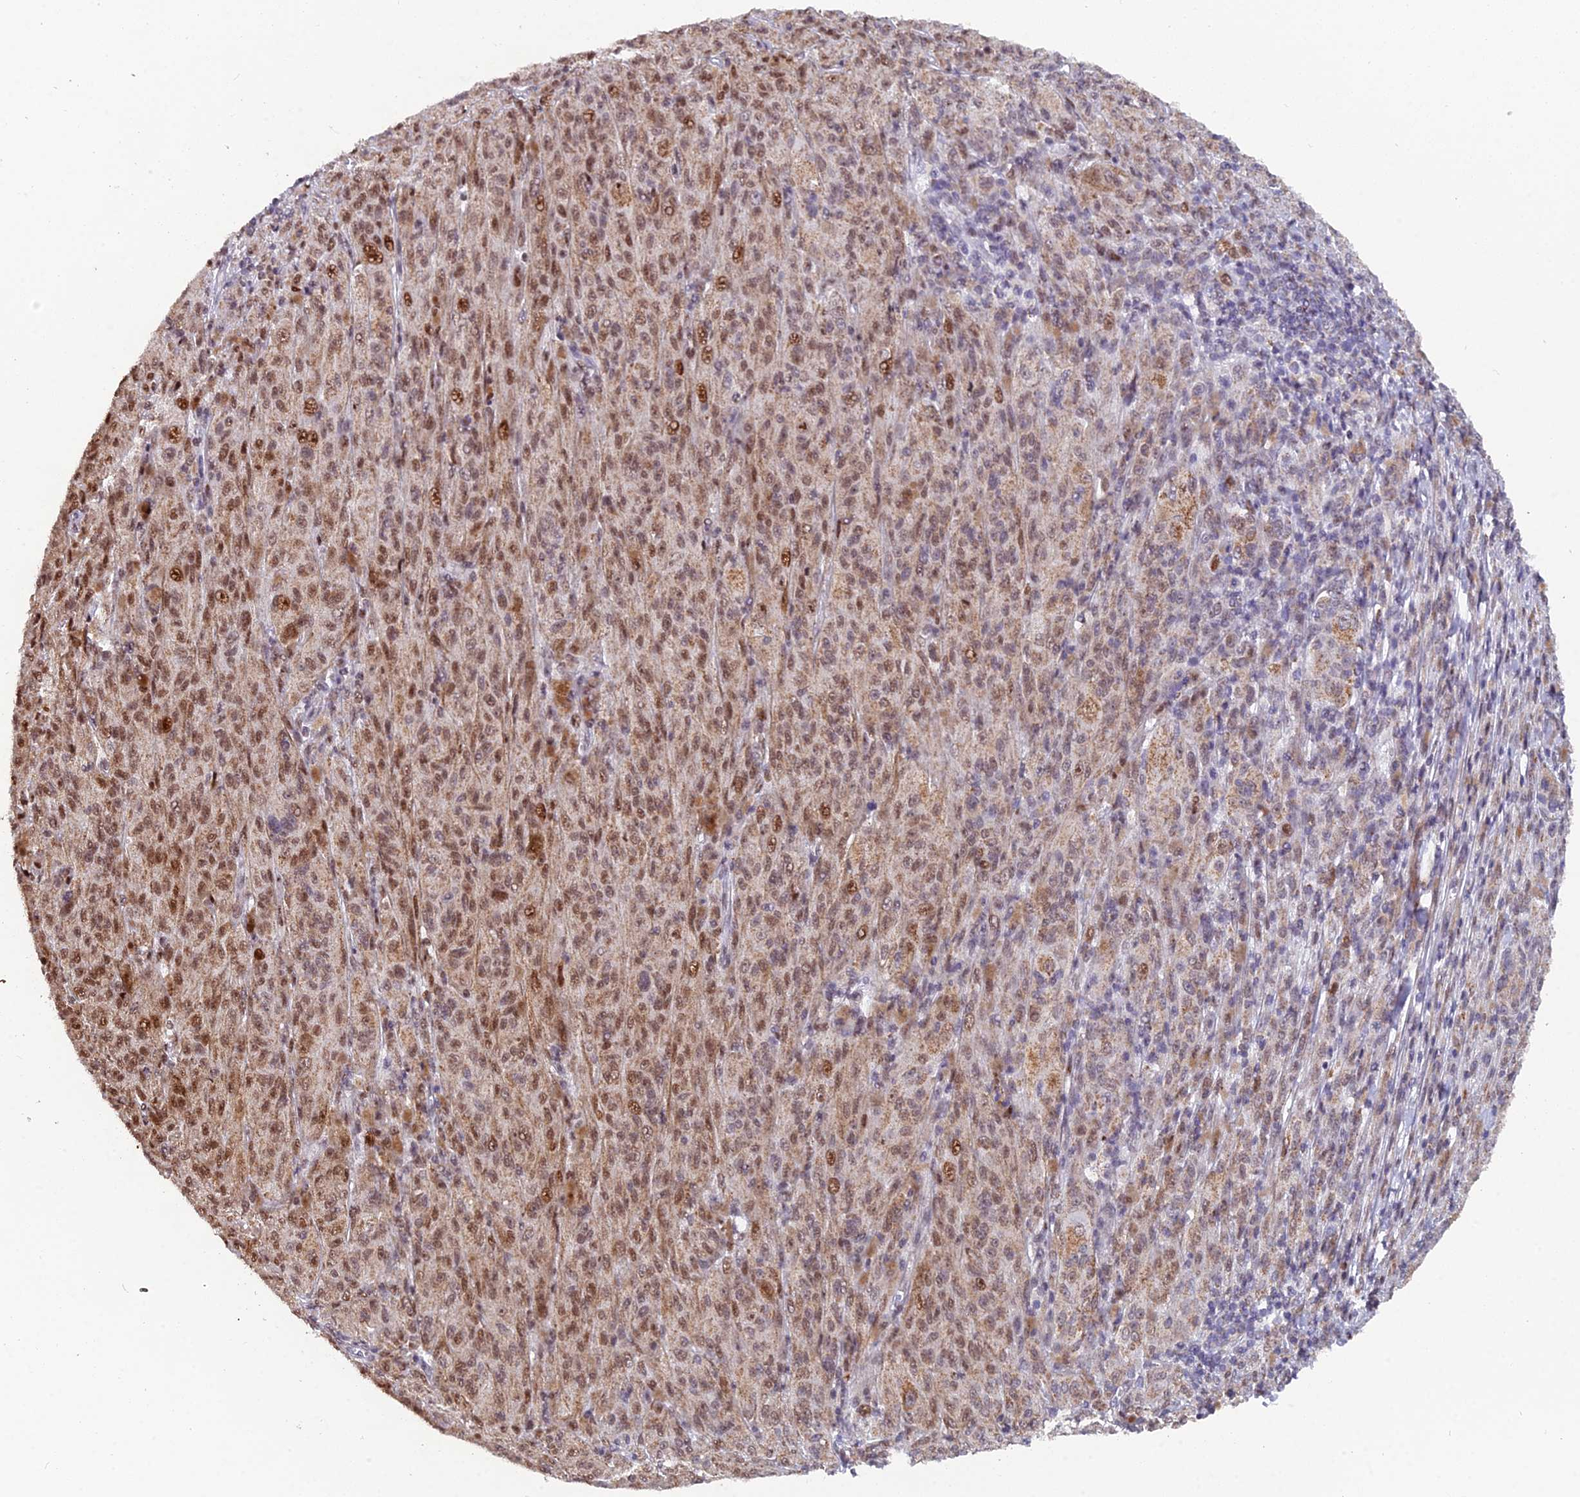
{"staining": {"intensity": "moderate", "quantity": ">75%", "location": "nuclear"}, "tissue": "melanoma", "cell_type": "Tumor cells", "image_type": "cancer", "snomed": [{"axis": "morphology", "description": "Malignant melanoma, NOS"}, {"axis": "topography", "description": "Skin"}], "caption": "Immunohistochemistry (DAB) staining of melanoma reveals moderate nuclear protein staining in approximately >75% of tumor cells.", "gene": "XKR9", "patient": {"sex": "female", "age": 52}}